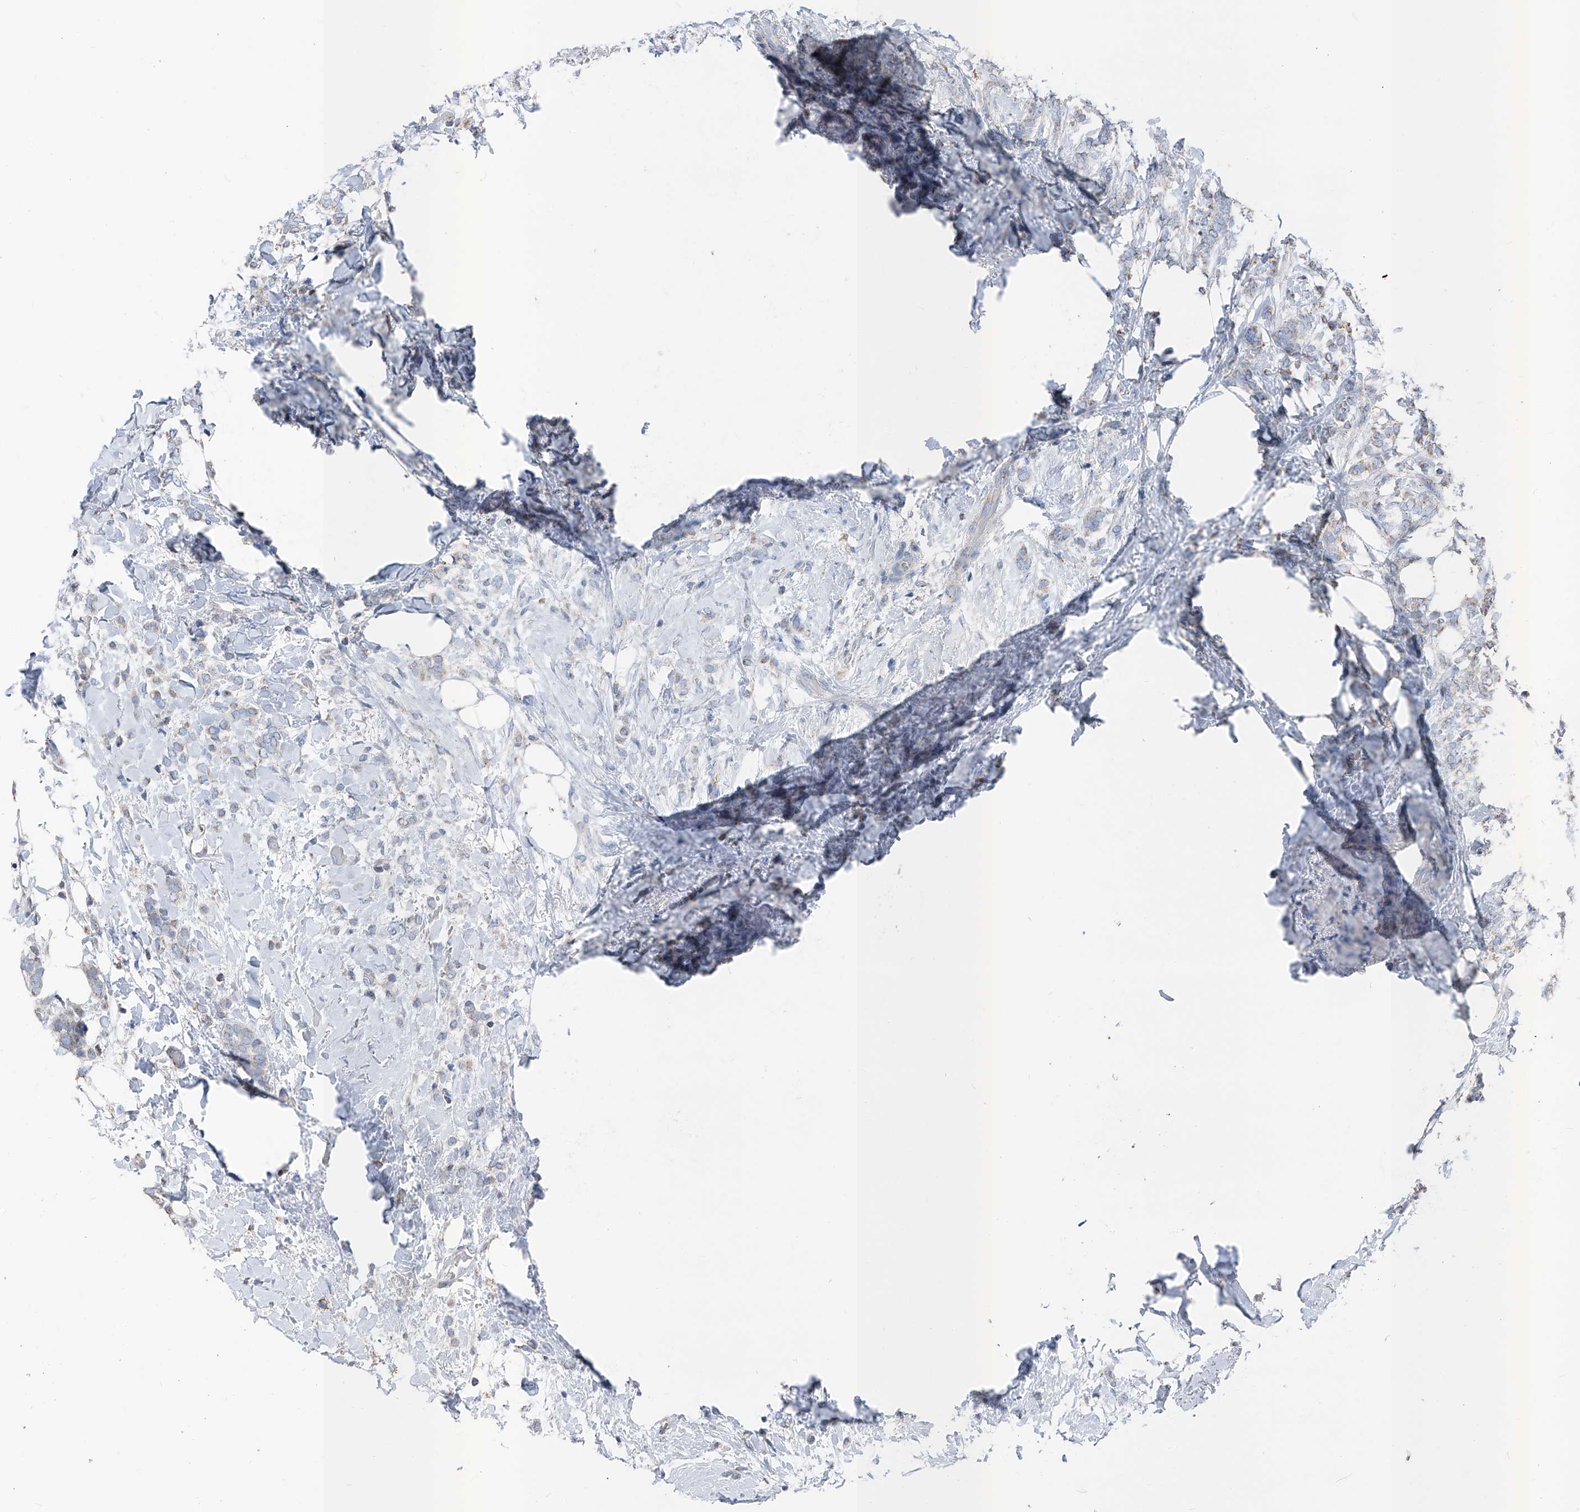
{"staining": {"intensity": "negative", "quantity": "none", "location": "none"}, "tissue": "breast cancer", "cell_type": "Tumor cells", "image_type": "cancer", "snomed": [{"axis": "morphology", "description": "Lobular carcinoma"}, {"axis": "topography", "description": "Breast"}], "caption": "The photomicrograph shows no staining of tumor cells in lobular carcinoma (breast). Brightfield microscopy of immunohistochemistry (IHC) stained with DAB (brown) and hematoxylin (blue), captured at high magnification.", "gene": "AGPS", "patient": {"sex": "female", "age": 50}}